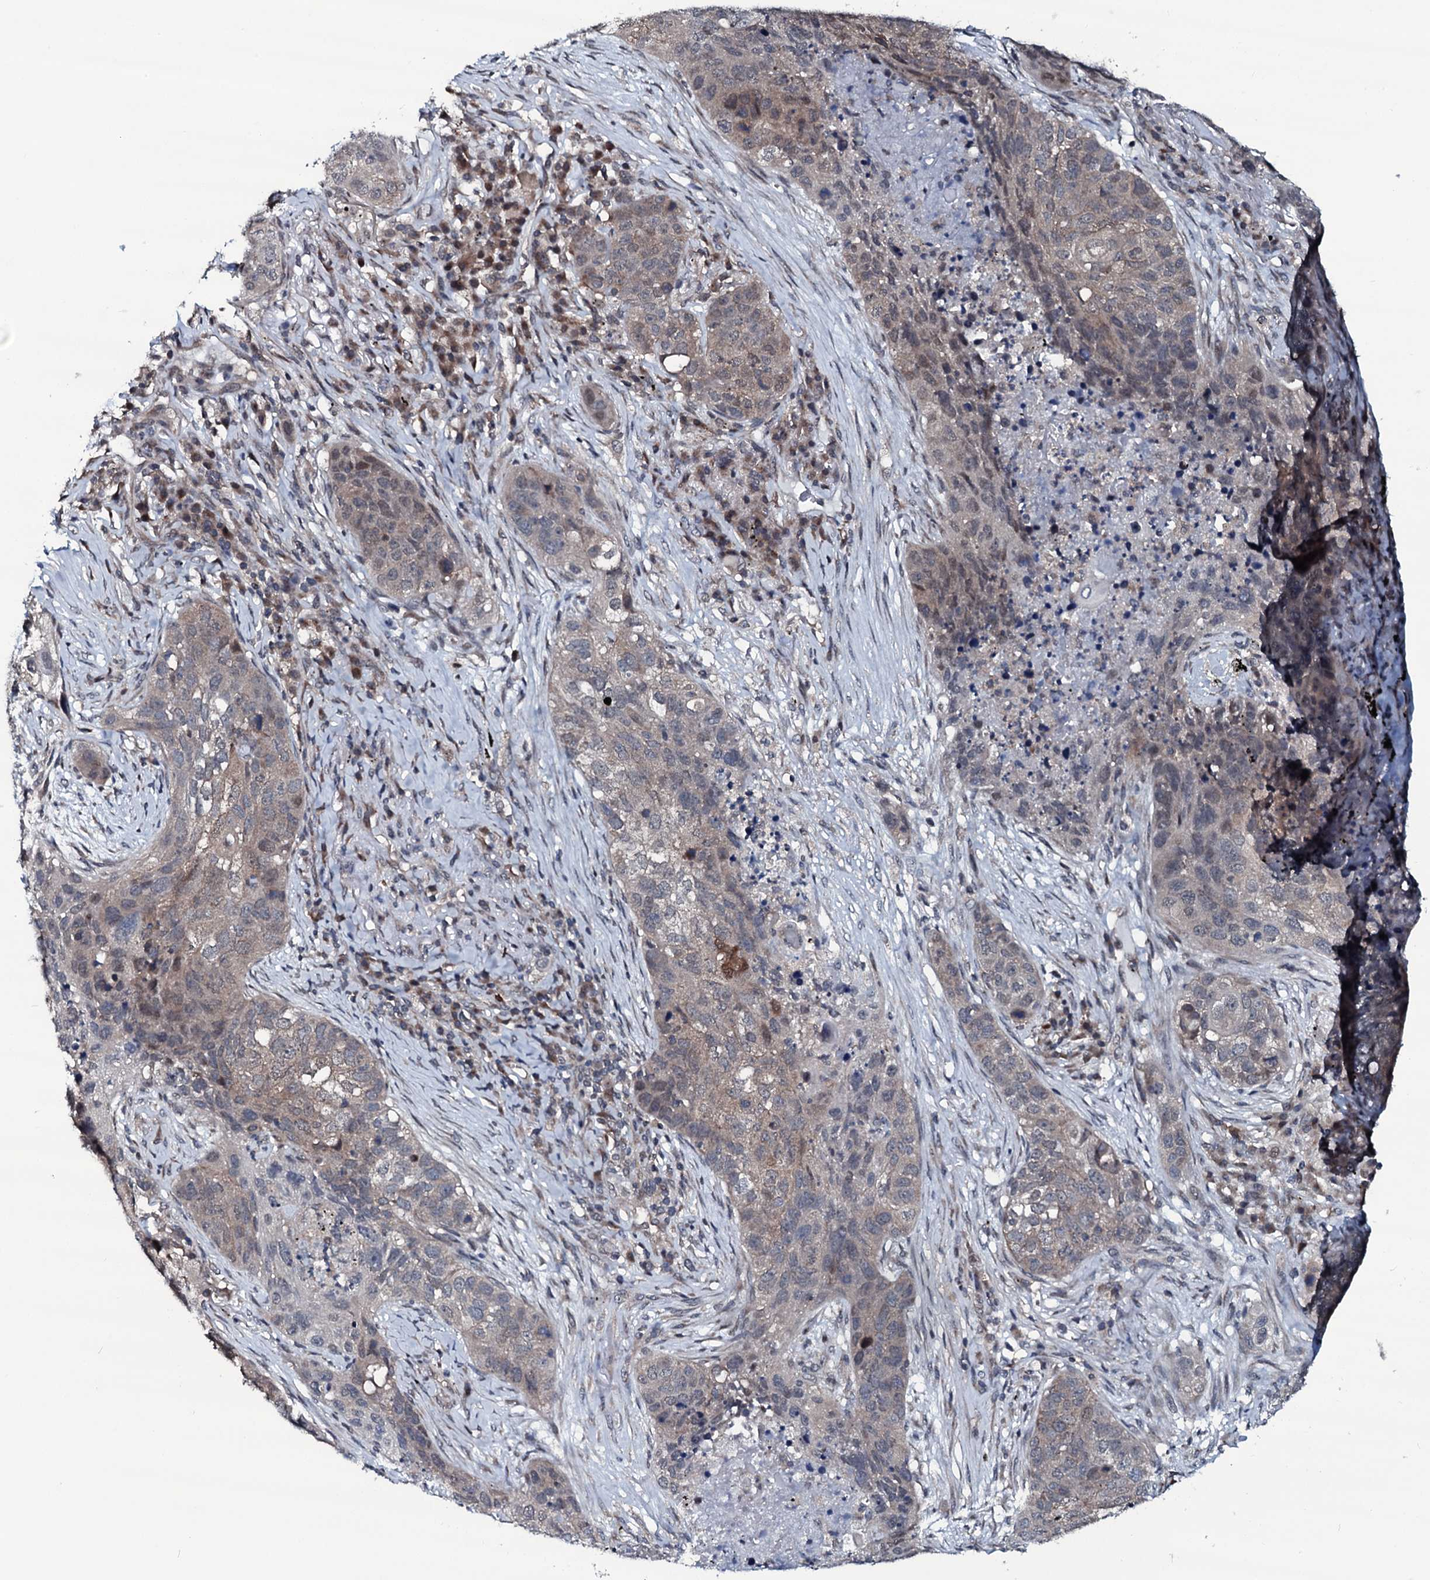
{"staining": {"intensity": "weak", "quantity": "25%-75%", "location": "cytoplasmic/membranous,nuclear"}, "tissue": "lung cancer", "cell_type": "Tumor cells", "image_type": "cancer", "snomed": [{"axis": "morphology", "description": "Squamous cell carcinoma, NOS"}, {"axis": "topography", "description": "Lung"}], "caption": "Protein staining exhibits weak cytoplasmic/membranous and nuclear positivity in about 25%-75% of tumor cells in lung cancer (squamous cell carcinoma).", "gene": "OGFOD2", "patient": {"sex": "female", "age": 63}}